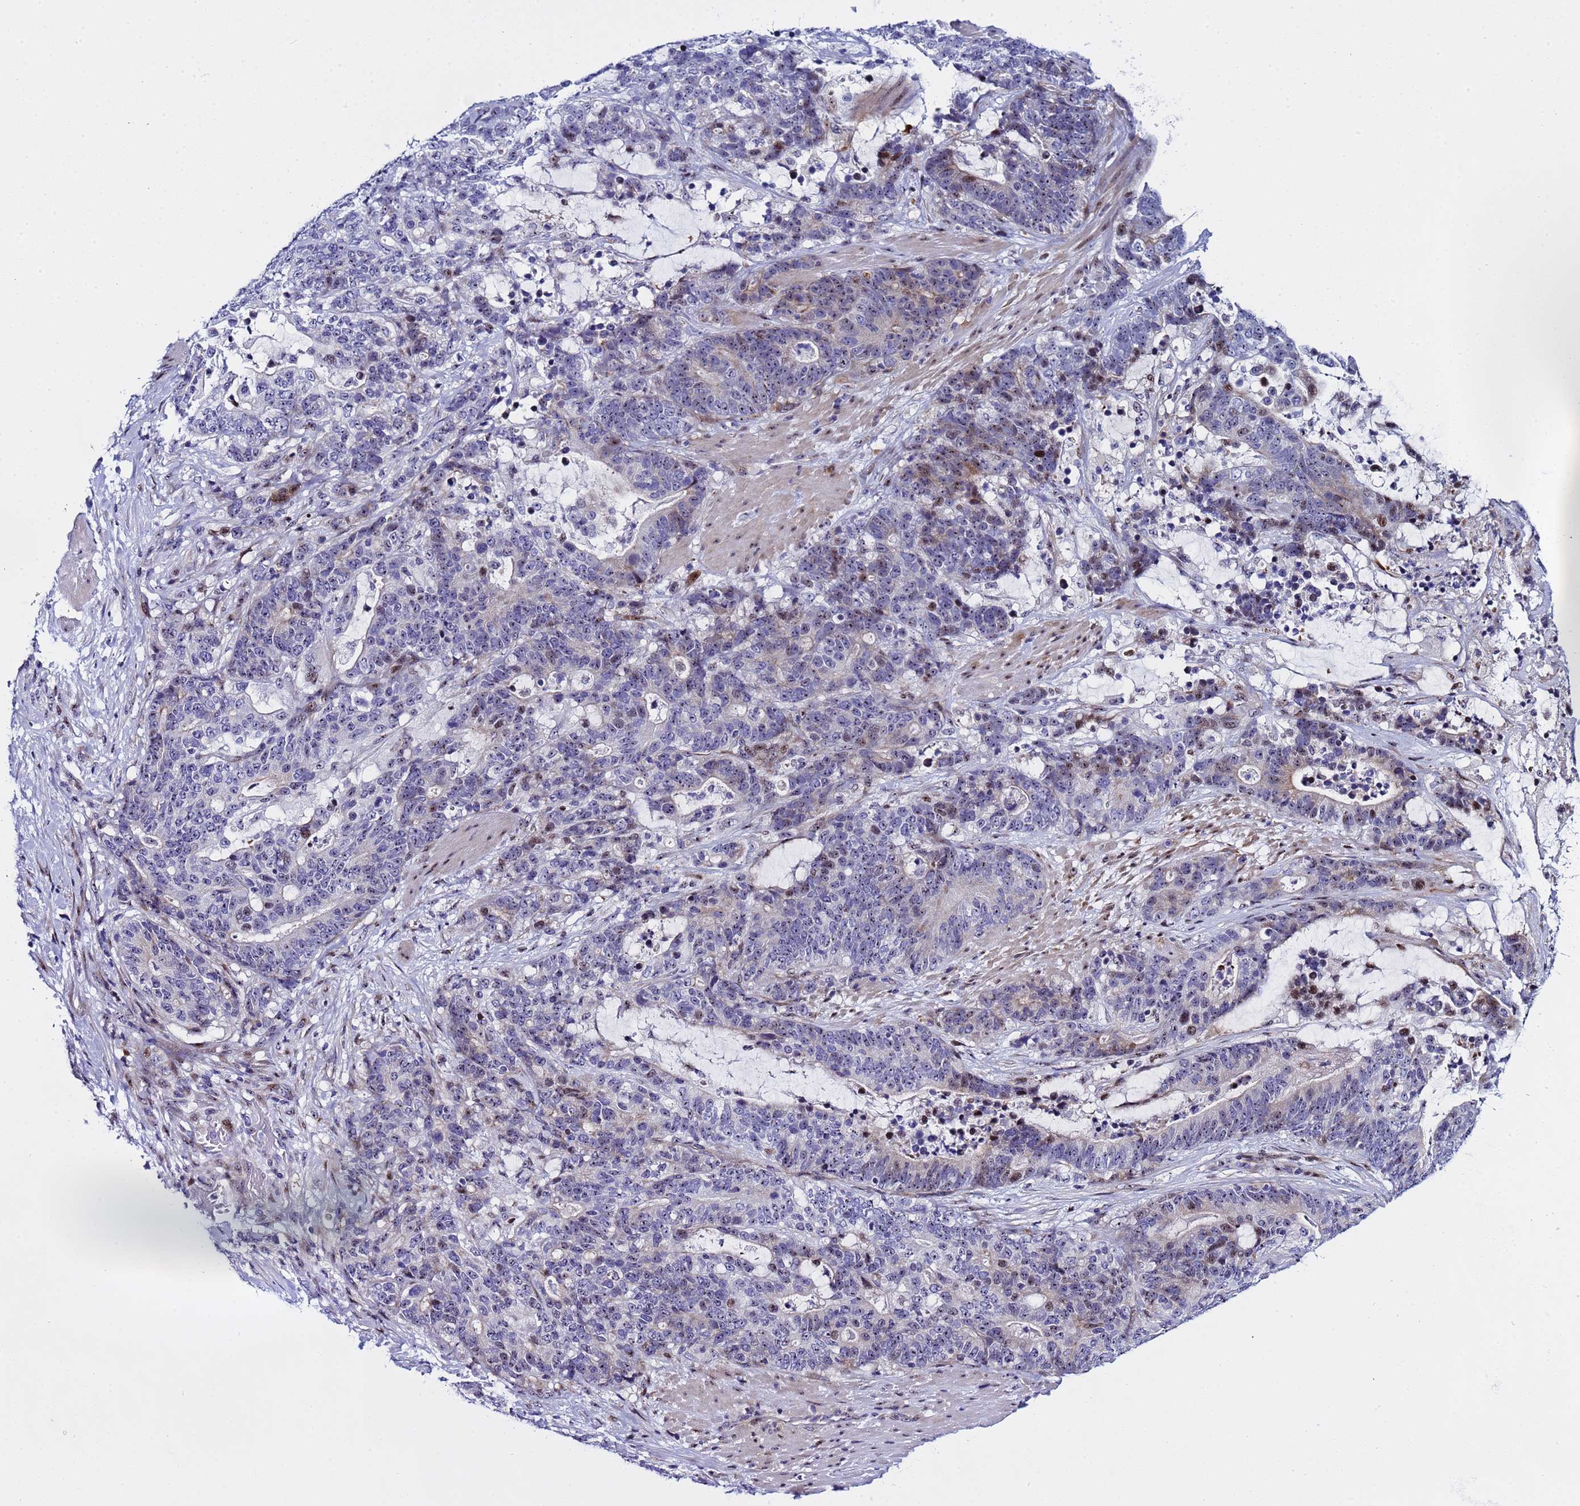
{"staining": {"intensity": "moderate", "quantity": "<25%", "location": "nuclear"}, "tissue": "stomach cancer", "cell_type": "Tumor cells", "image_type": "cancer", "snomed": [{"axis": "morphology", "description": "Adenocarcinoma, NOS"}, {"axis": "topography", "description": "Stomach"}], "caption": "A photomicrograph showing moderate nuclear expression in approximately <25% of tumor cells in stomach adenocarcinoma, as visualized by brown immunohistochemical staining.", "gene": "POP5", "patient": {"sex": "female", "age": 76}}